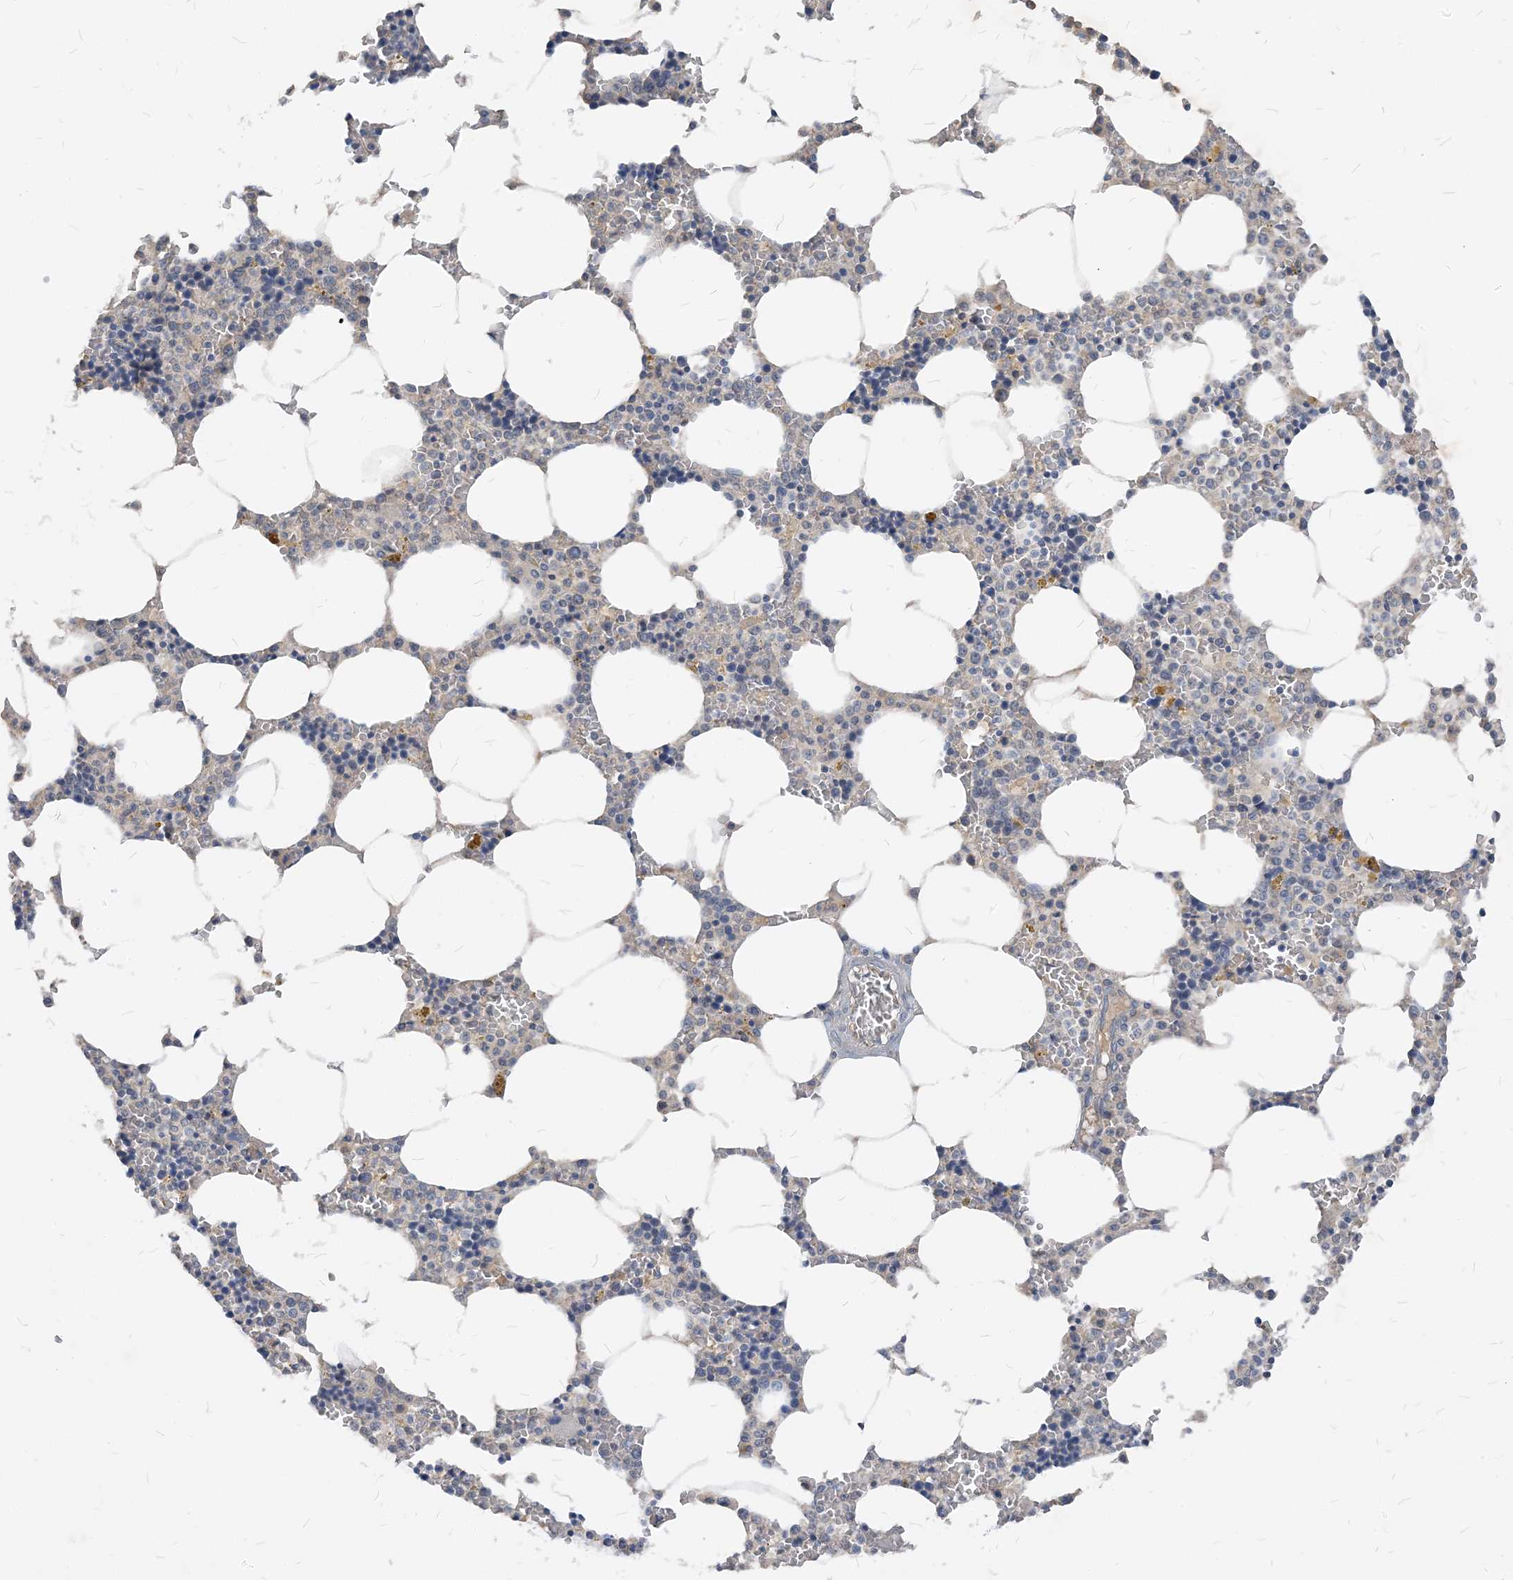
{"staining": {"intensity": "negative", "quantity": "none", "location": "none"}, "tissue": "bone marrow", "cell_type": "Hematopoietic cells", "image_type": "normal", "snomed": [{"axis": "morphology", "description": "Normal tissue, NOS"}, {"axis": "topography", "description": "Bone marrow"}], "caption": "This is a image of immunohistochemistry staining of benign bone marrow, which shows no positivity in hematopoietic cells. The staining was performed using DAB to visualize the protein expression in brown, while the nuclei were stained in blue with hematoxylin (Magnification: 20x).", "gene": "NCOA7", "patient": {"sex": "male", "age": 70}}